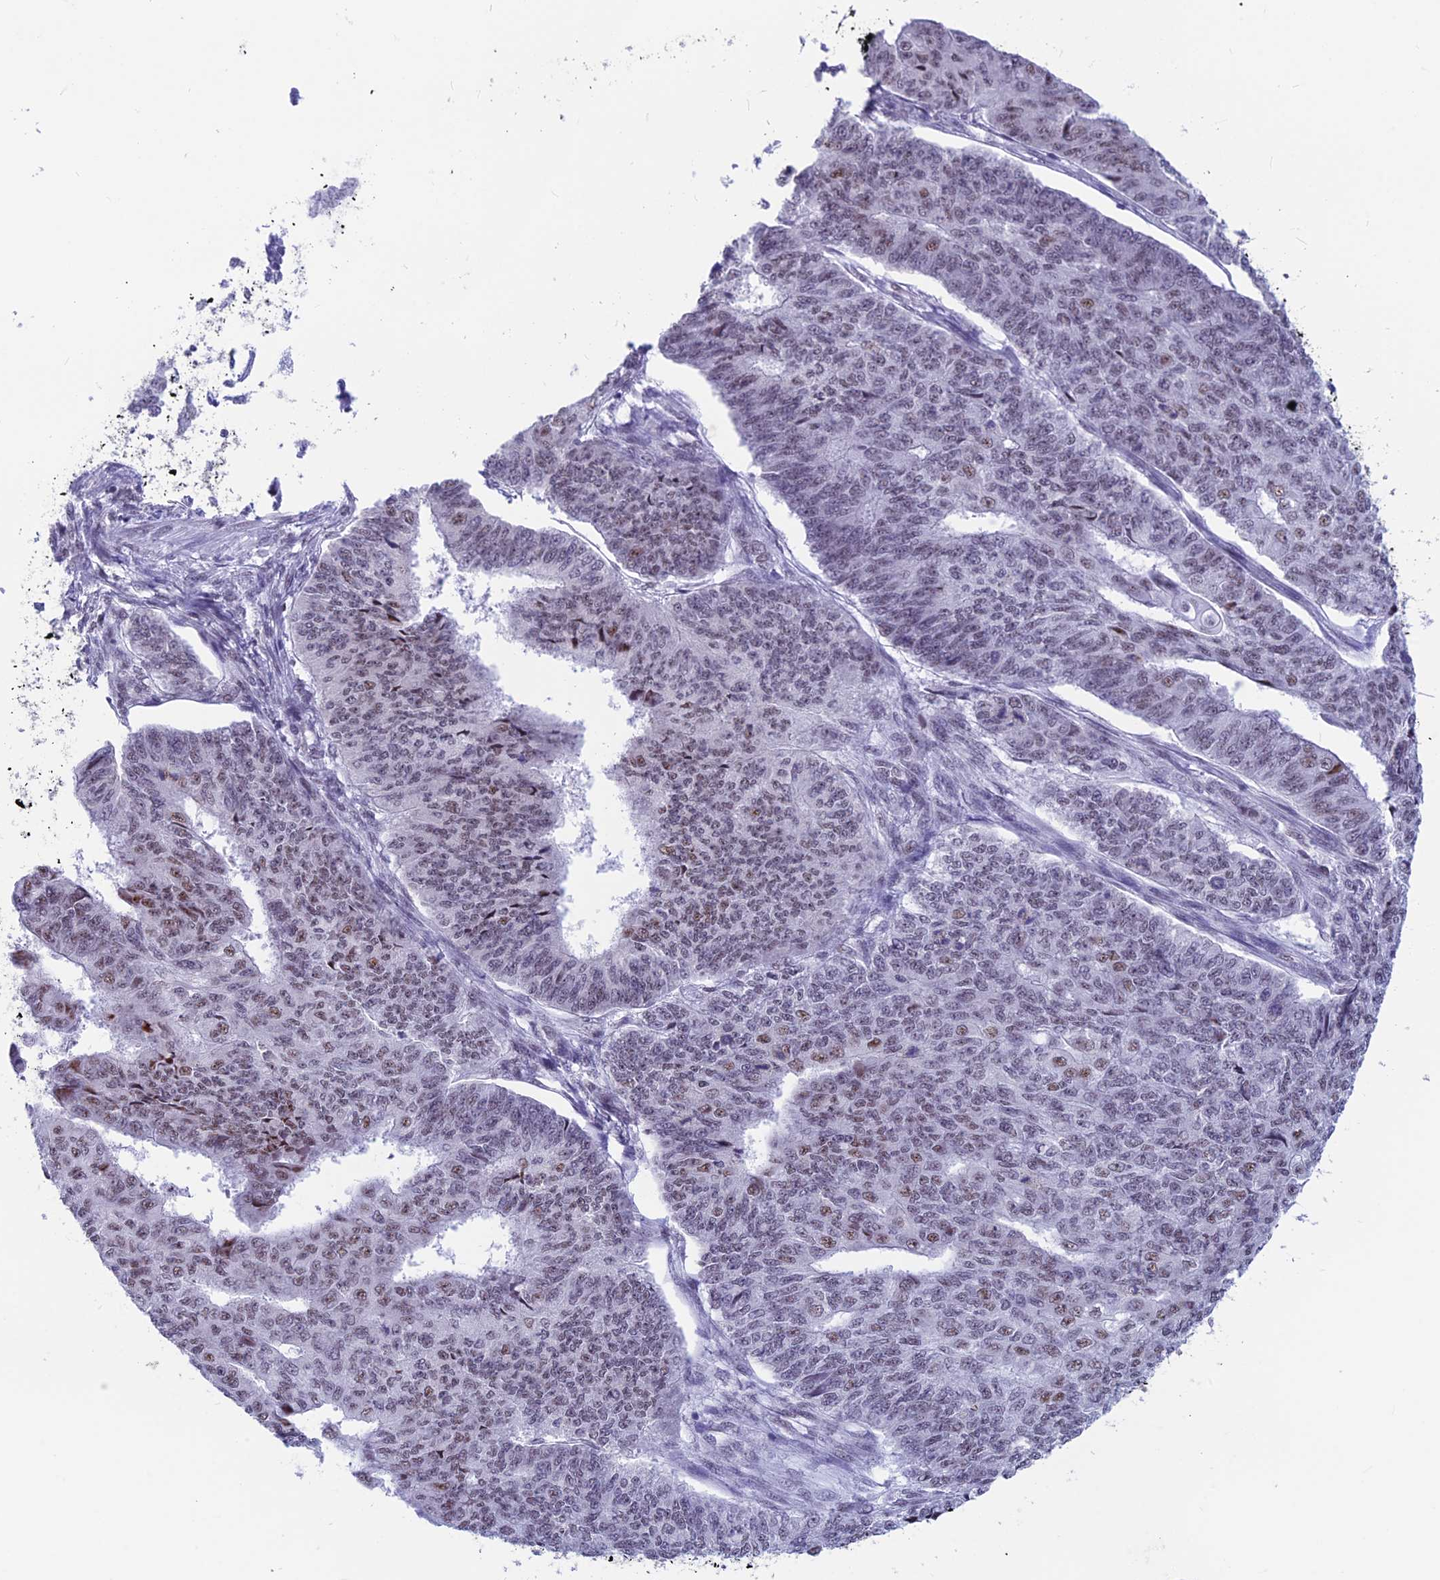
{"staining": {"intensity": "moderate", "quantity": "25%-75%", "location": "nuclear"}, "tissue": "endometrial cancer", "cell_type": "Tumor cells", "image_type": "cancer", "snomed": [{"axis": "morphology", "description": "Adenocarcinoma, NOS"}, {"axis": "topography", "description": "Endometrium"}], "caption": "Immunohistochemistry photomicrograph of human endometrial cancer (adenocarcinoma) stained for a protein (brown), which shows medium levels of moderate nuclear expression in approximately 25%-75% of tumor cells.", "gene": "SRSF5", "patient": {"sex": "female", "age": 32}}